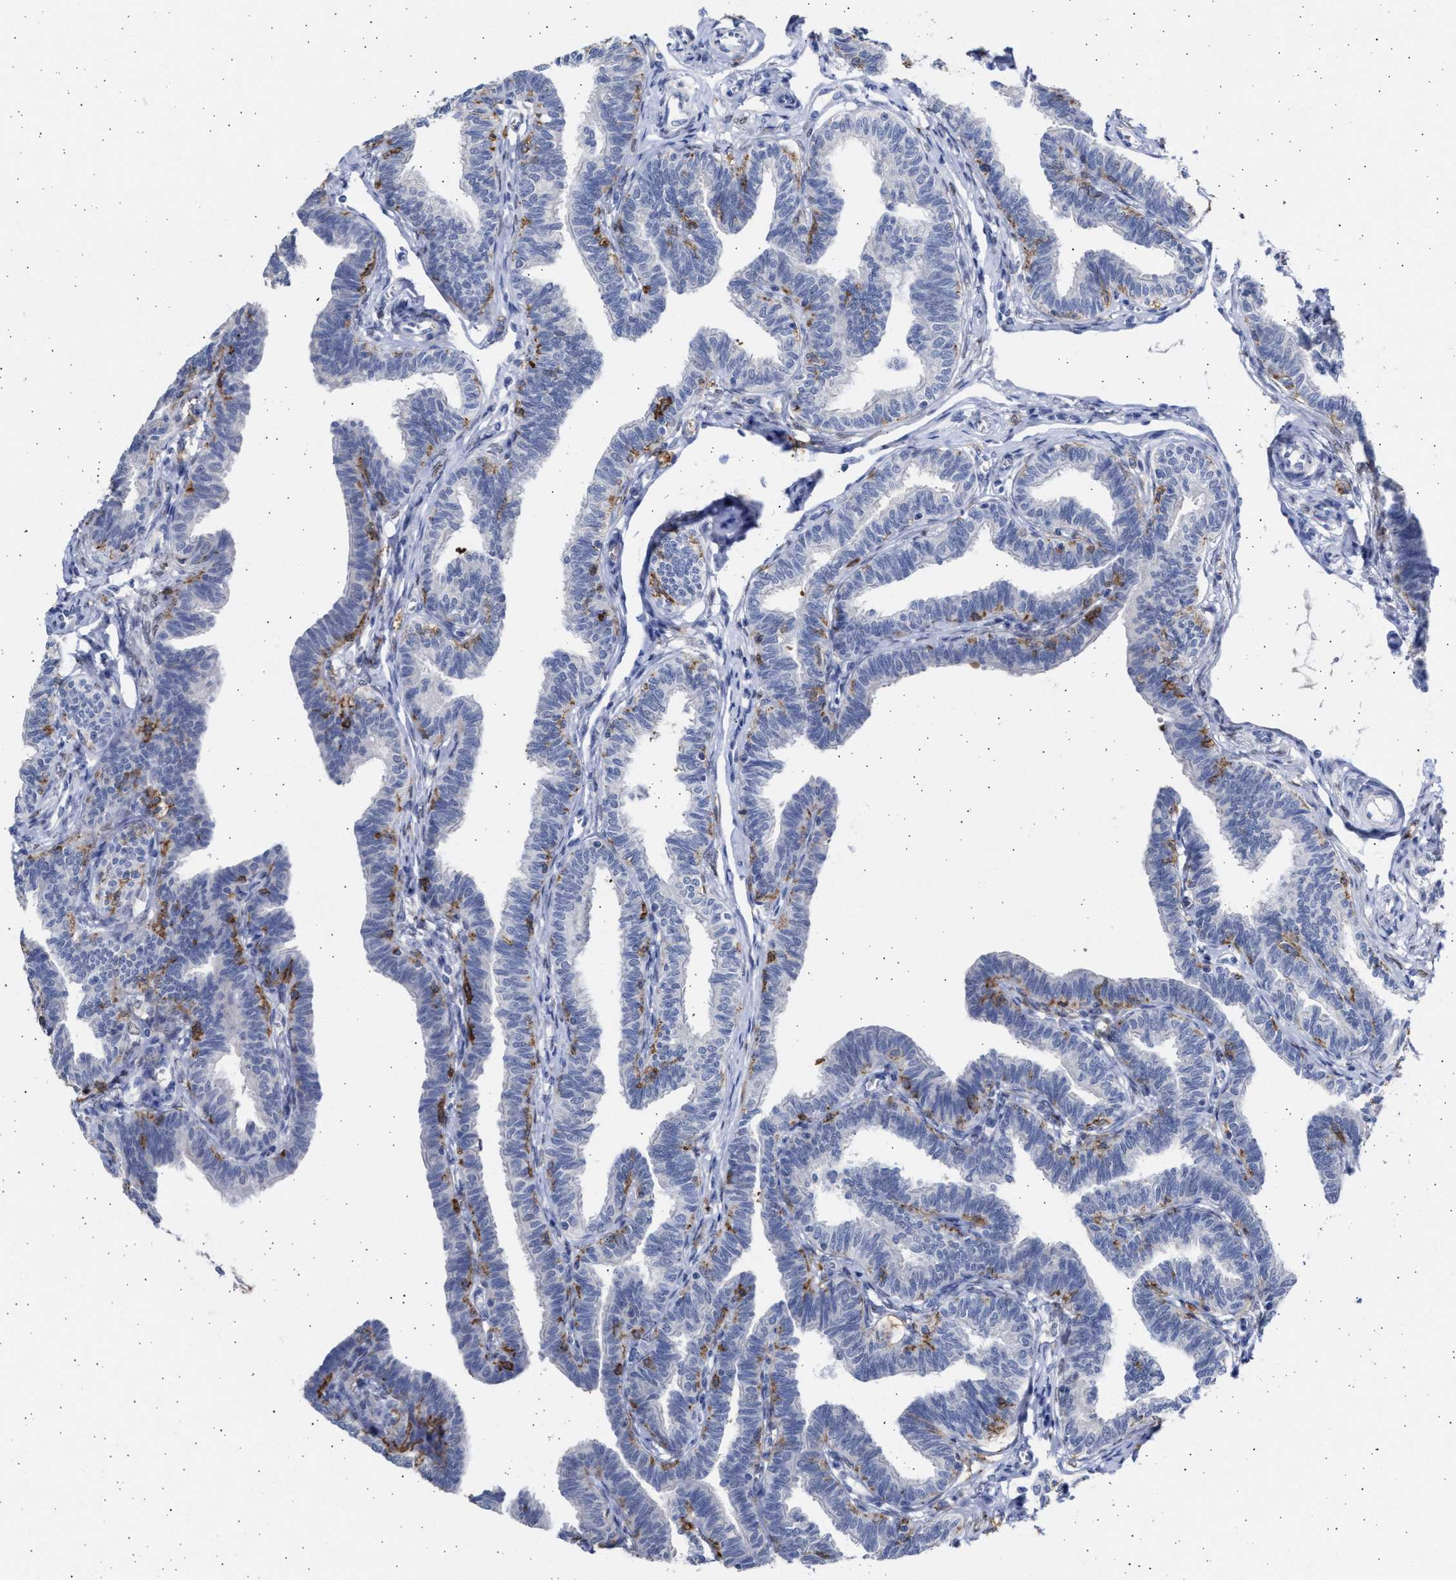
{"staining": {"intensity": "negative", "quantity": "none", "location": "none"}, "tissue": "fallopian tube", "cell_type": "Glandular cells", "image_type": "normal", "snomed": [{"axis": "morphology", "description": "Normal tissue, NOS"}, {"axis": "topography", "description": "Fallopian tube"}, {"axis": "topography", "description": "Ovary"}], "caption": "Immunohistochemical staining of benign human fallopian tube shows no significant staining in glandular cells. Brightfield microscopy of immunohistochemistry (IHC) stained with DAB (brown) and hematoxylin (blue), captured at high magnification.", "gene": "FCER1A", "patient": {"sex": "female", "age": 23}}